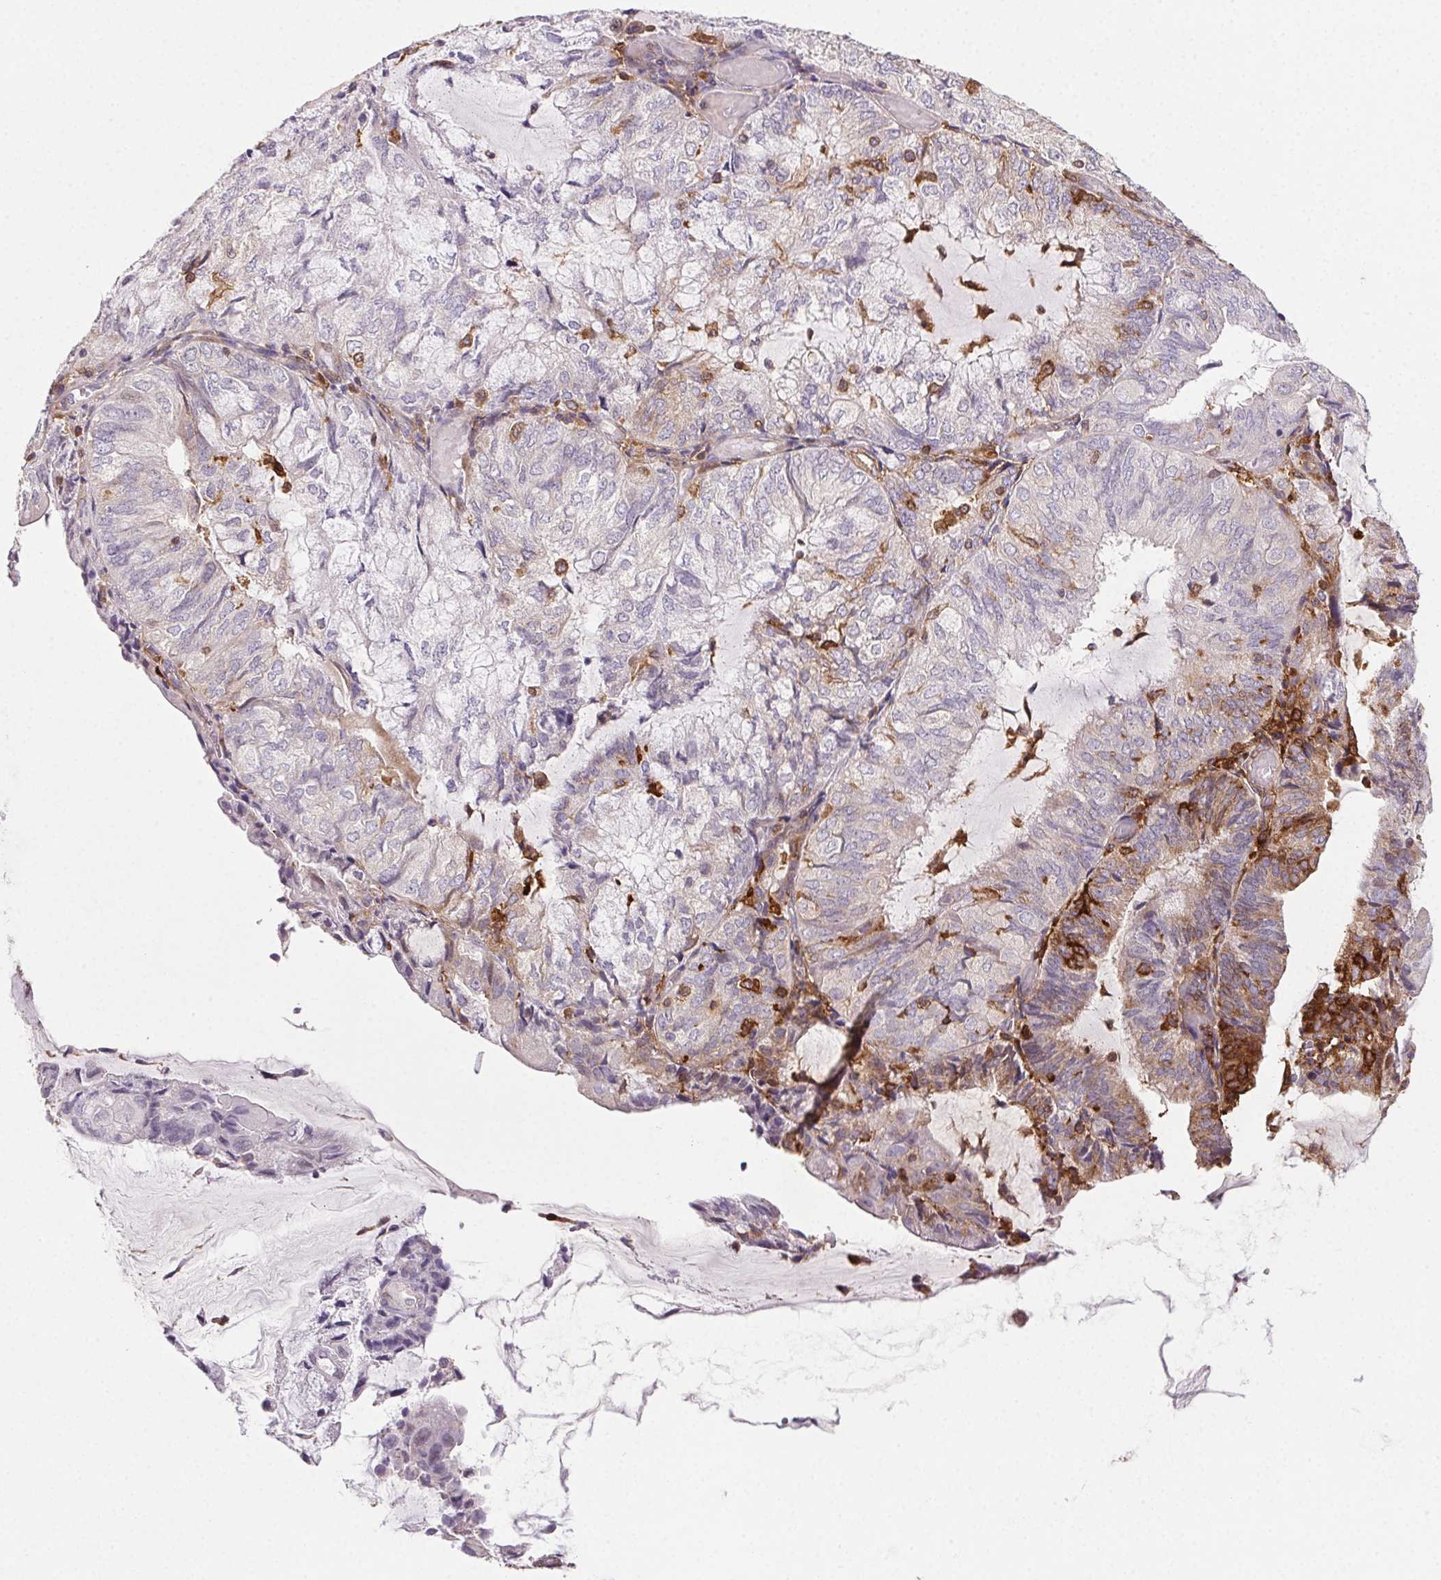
{"staining": {"intensity": "strong", "quantity": "<25%", "location": "cytoplasmic/membranous"}, "tissue": "endometrial cancer", "cell_type": "Tumor cells", "image_type": "cancer", "snomed": [{"axis": "morphology", "description": "Adenocarcinoma, NOS"}, {"axis": "topography", "description": "Endometrium"}], "caption": "About <25% of tumor cells in human endometrial cancer exhibit strong cytoplasmic/membranous protein staining as visualized by brown immunohistochemical staining.", "gene": "GBP1", "patient": {"sex": "female", "age": 81}}